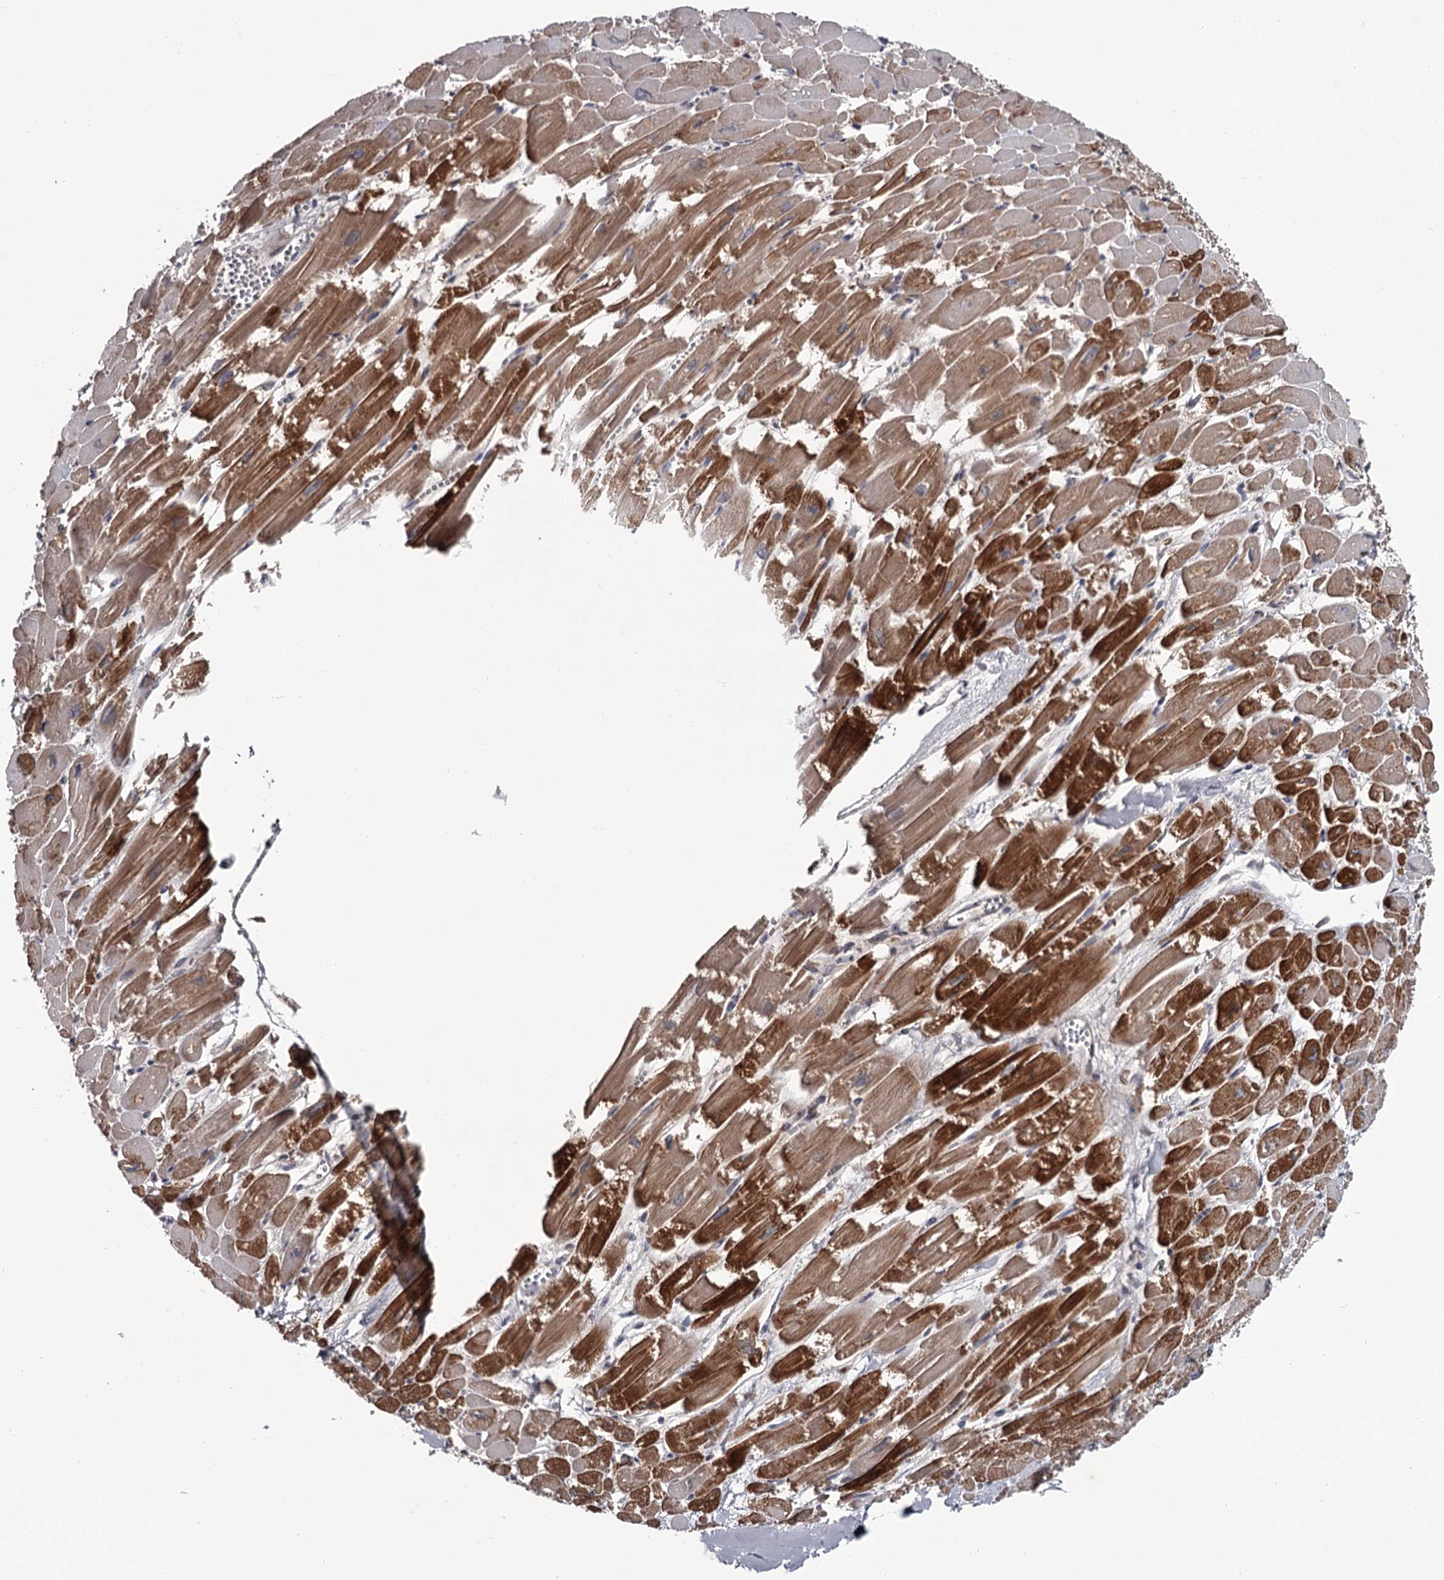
{"staining": {"intensity": "strong", "quantity": ">75%", "location": "cytoplasmic/membranous"}, "tissue": "heart muscle", "cell_type": "Cardiomyocytes", "image_type": "normal", "snomed": [{"axis": "morphology", "description": "Normal tissue, NOS"}, {"axis": "topography", "description": "Heart"}], "caption": "IHC staining of benign heart muscle, which exhibits high levels of strong cytoplasmic/membranous expression in approximately >75% of cardiomyocytes indicating strong cytoplasmic/membranous protein positivity. The staining was performed using DAB (3,3'-diaminobenzidine) (brown) for protein detection and nuclei were counterstained in hematoxylin (blue).", "gene": "DAO", "patient": {"sex": "male", "age": 54}}